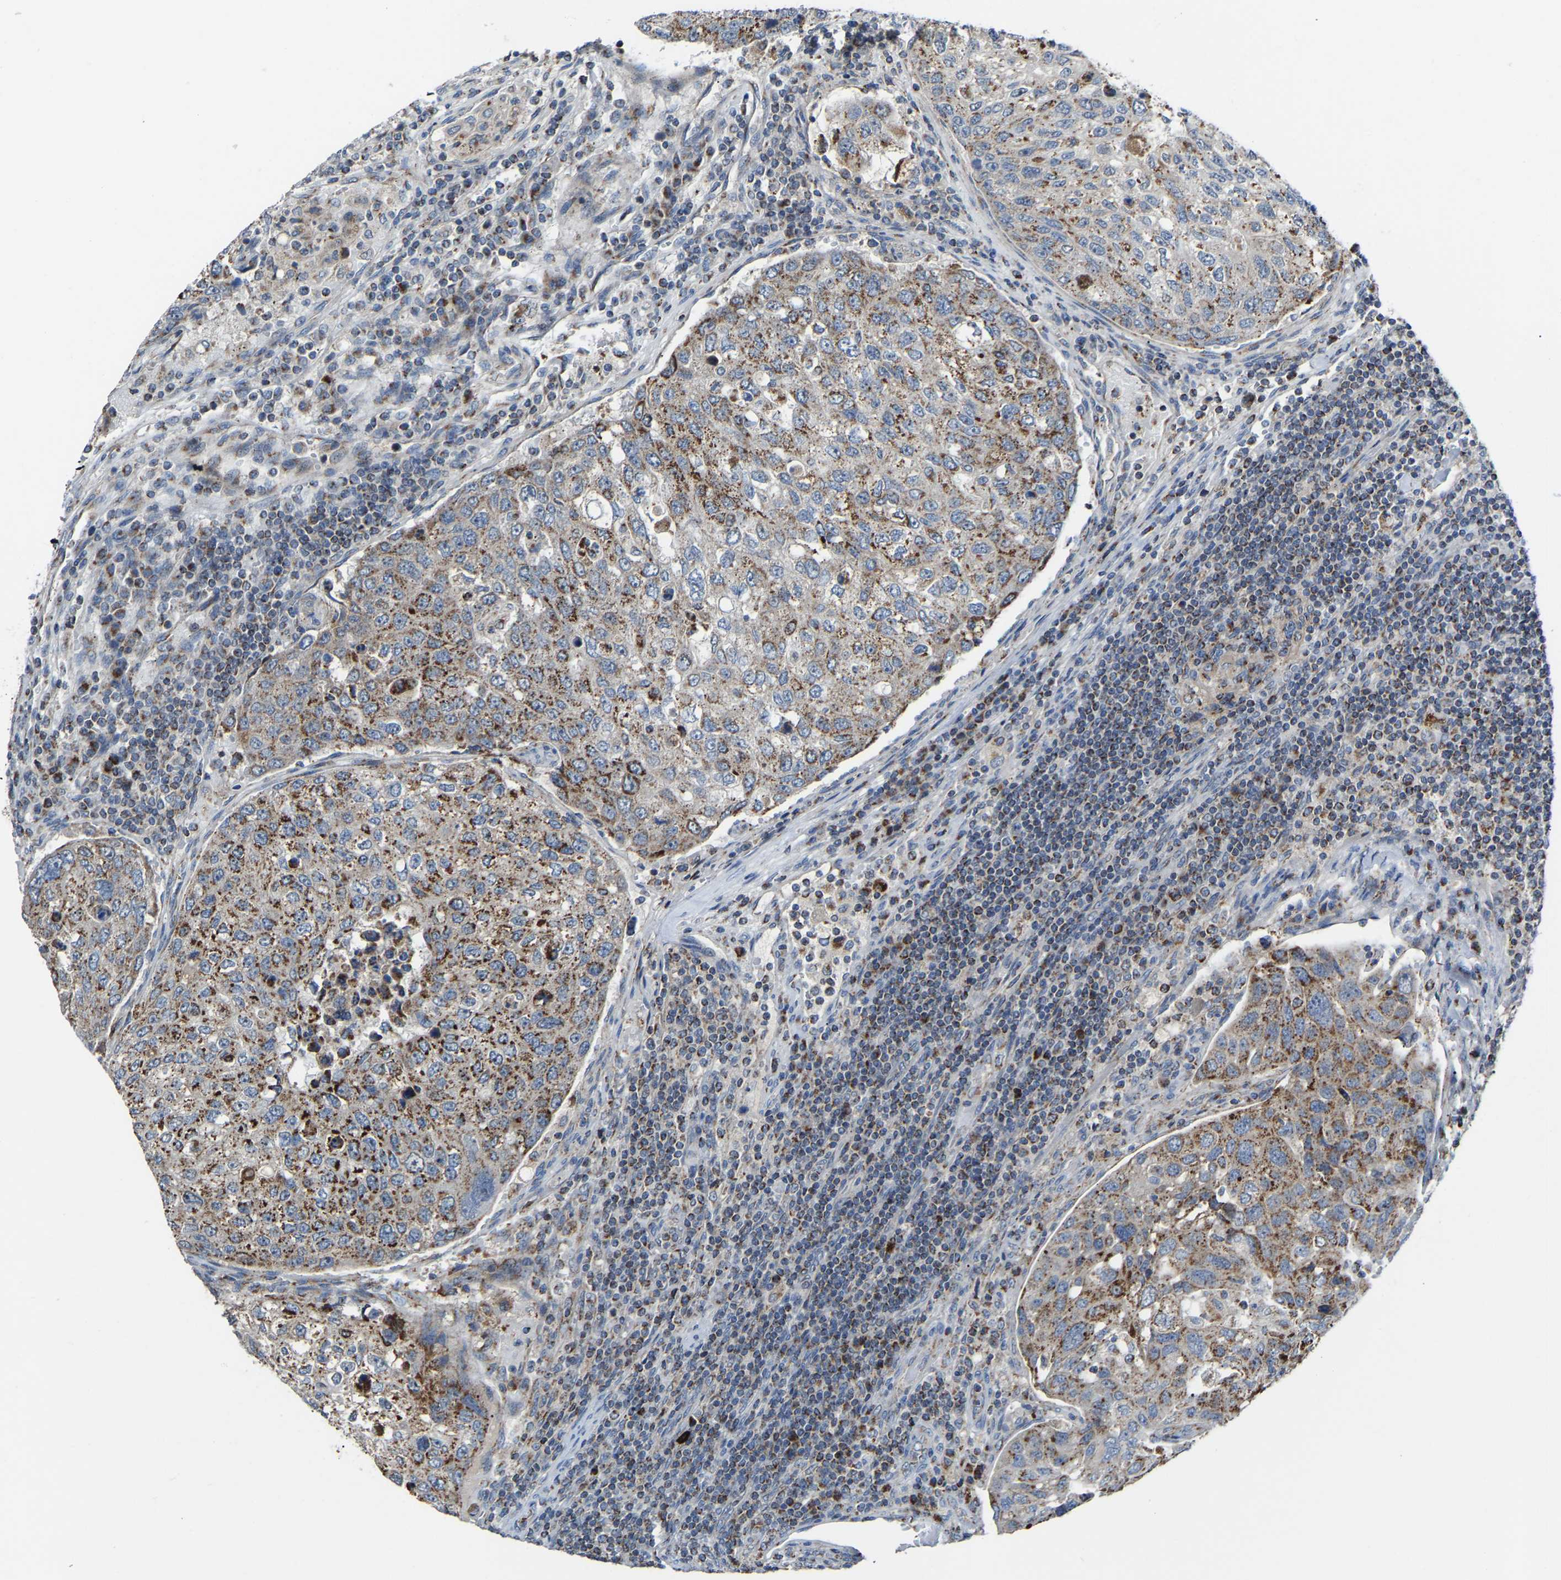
{"staining": {"intensity": "moderate", "quantity": "25%-75%", "location": "cytoplasmic/membranous"}, "tissue": "urothelial cancer", "cell_type": "Tumor cells", "image_type": "cancer", "snomed": [{"axis": "morphology", "description": "Urothelial carcinoma, High grade"}, {"axis": "topography", "description": "Lymph node"}, {"axis": "topography", "description": "Urinary bladder"}], "caption": "DAB (3,3'-diaminobenzidine) immunohistochemical staining of human urothelial cancer shows moderate cytoplasmic/membranous protein expression in approximately 25%-75% of tumor cells. (brown staining indicates protein expression, while blue staining denotes nuclei).", "gene": "CANT1", "patient": {"sex": "male", "age": 51}}